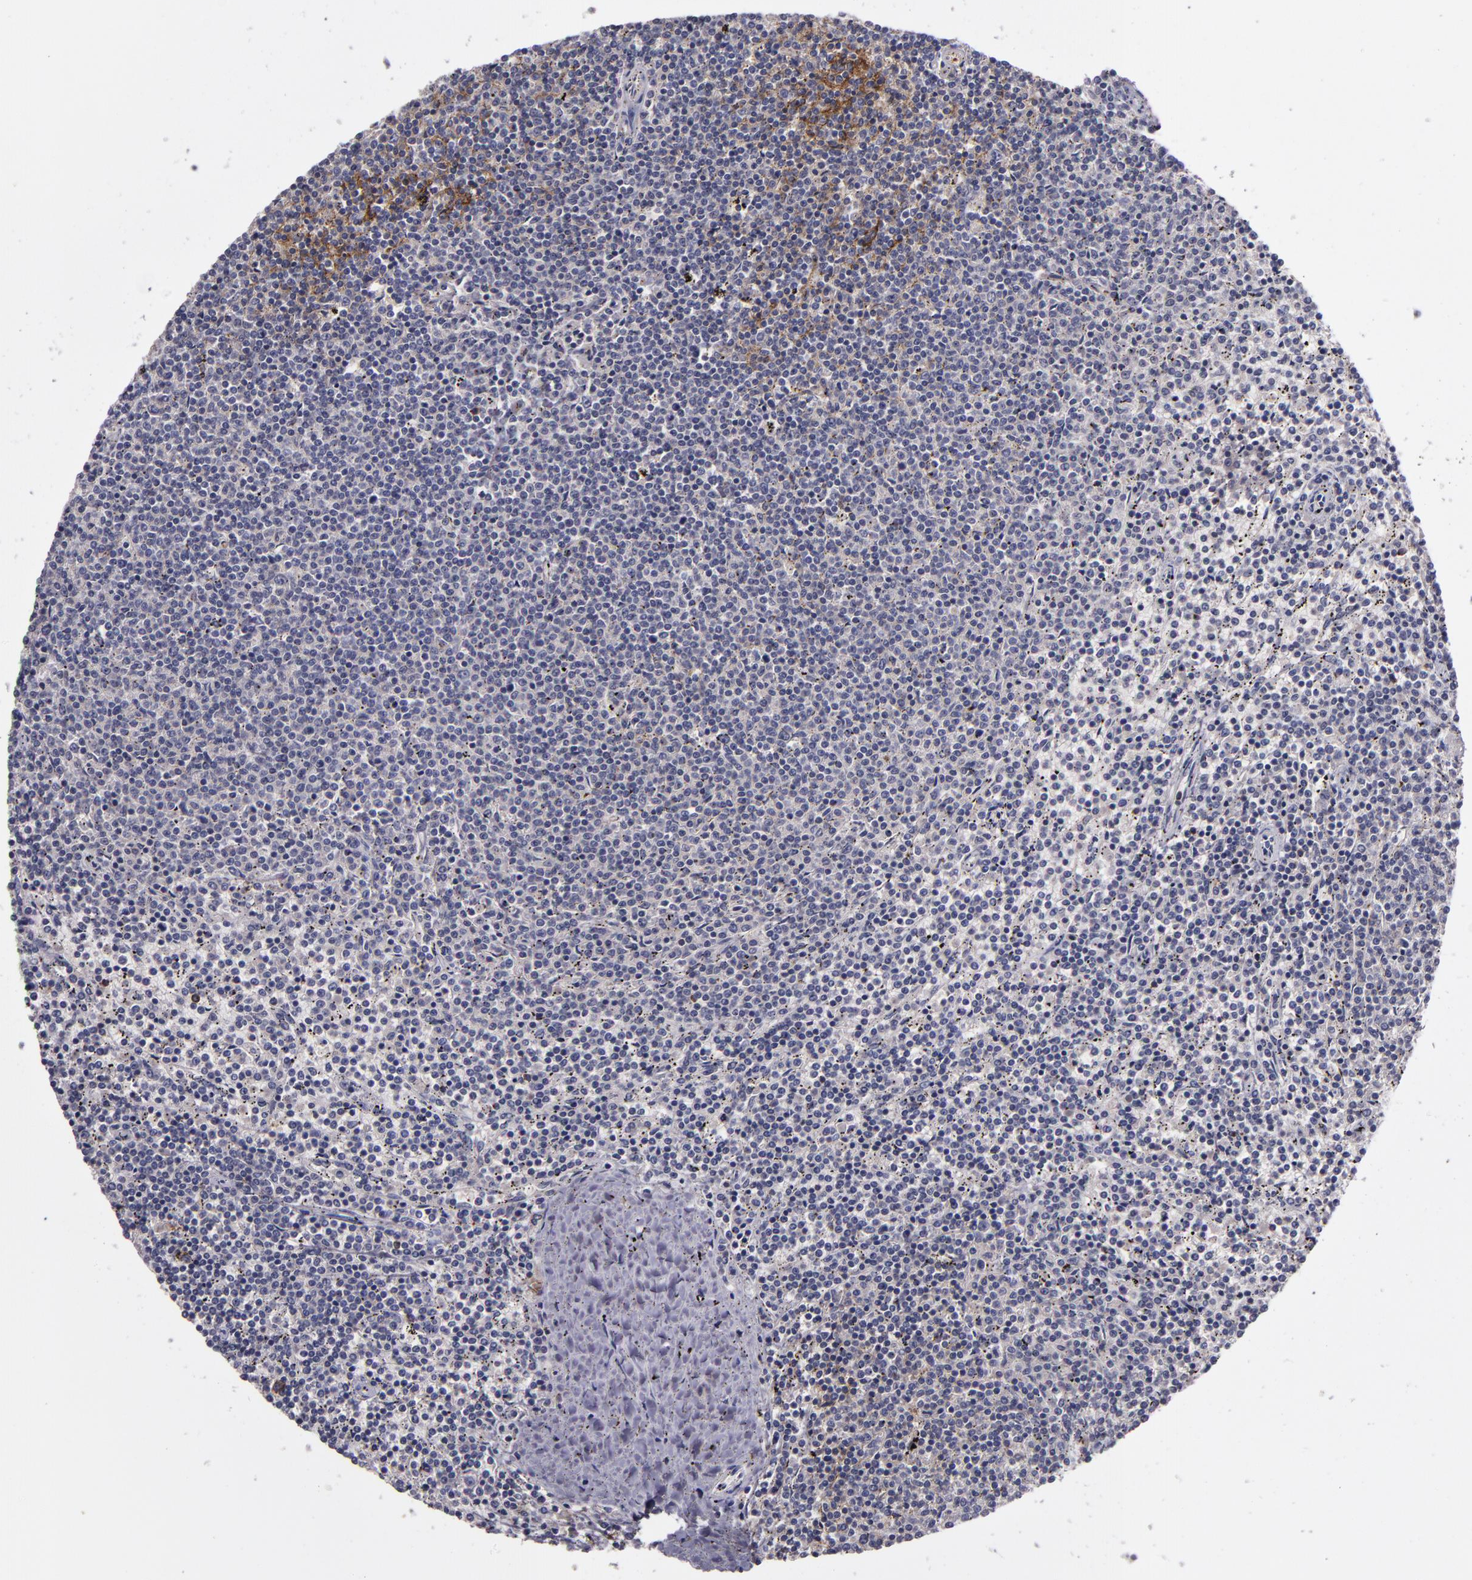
{"staining": {"intensity": "negative", "quantity": "none", "location": "none"}, "tissue": "lymphoma", "cell_type": "Tumor cells", "image_type": "cancer", "snomed": [{"axis": "morphology", "description": "Malignant lymphoma, non-Hodgkin's type, Low grade"}, {"axis": "topography", "description": "Spleen"}], "caption": "Micrograph shows no protein expression in tumor cells of low-grade malignant lymphoma, non-Hodgkin's type tissue.", "gene": "MFGE8", "patient": {"sex": "female", "age": 50}}